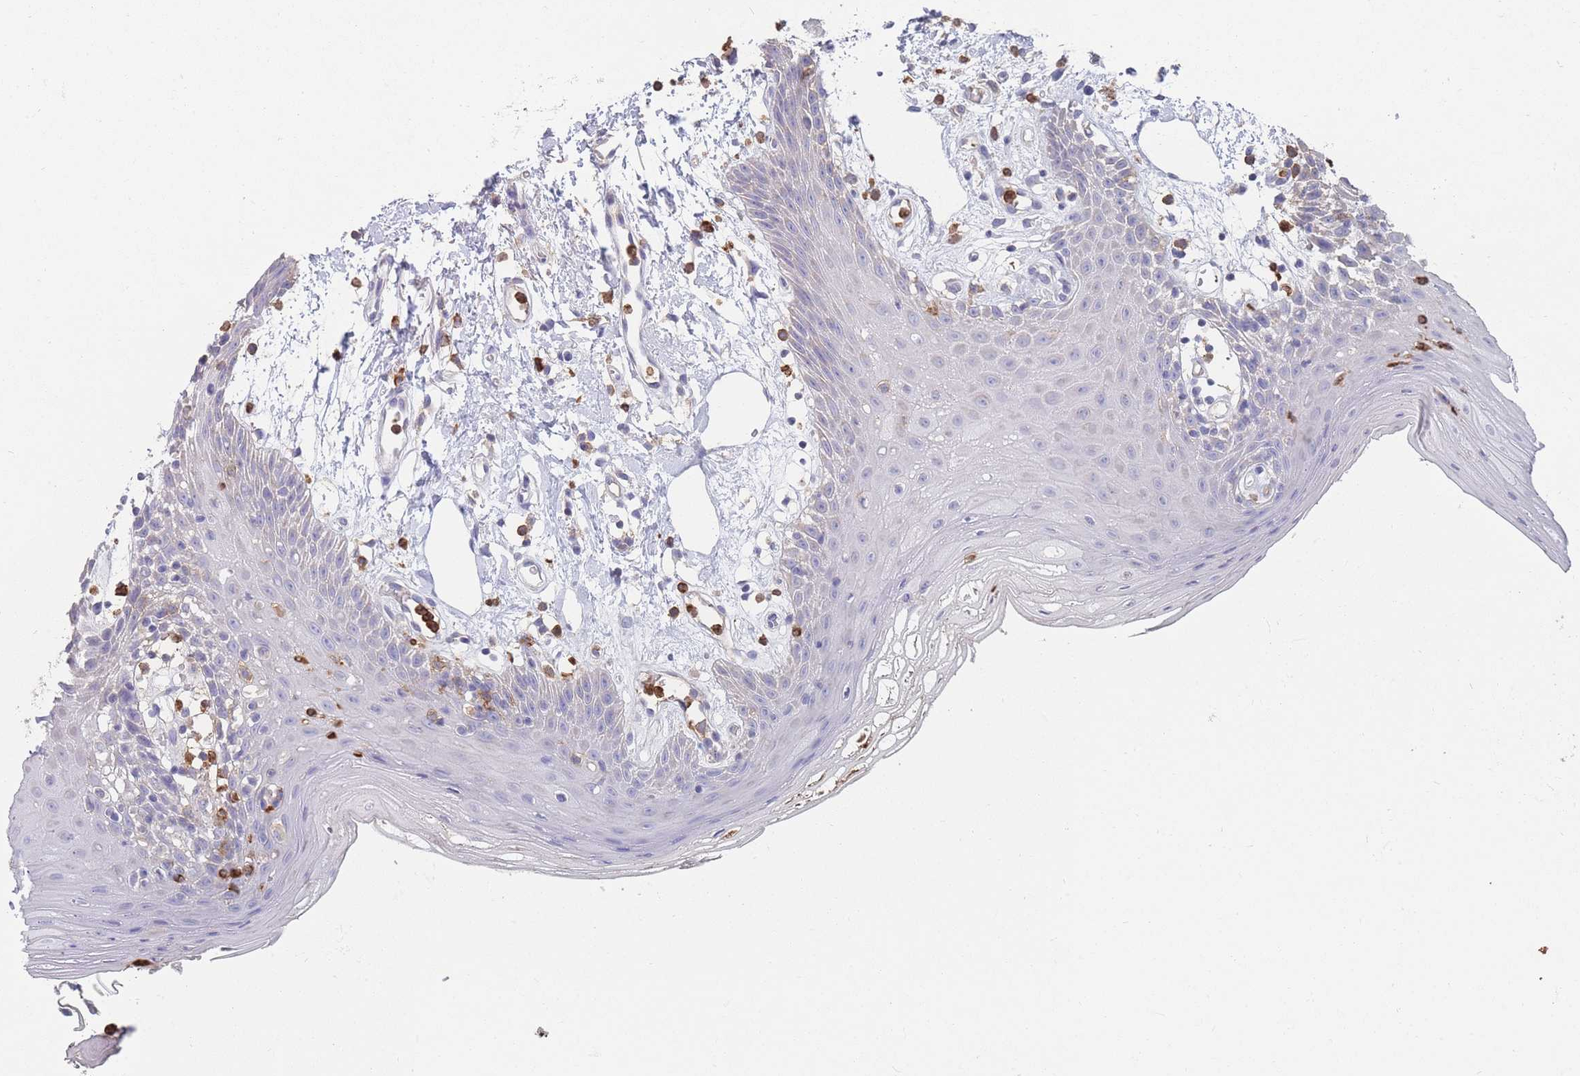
{"staining": {"intensity": "negative", "quantity": "none", "location": "none"}, "tissue": "oral mucosa", "cell_type": "Squamous epithelial cells", "image_type": "normal", "snomed": [{"axis": "morphology", "description": "Normal tissue, NOS"}, {"axis": "topography", "description": "Oral tissue"}, {"axis": "topography", "description": "Tounge, NOS"}], "caption": "Immunohistochemical staining of normal oral mucosa demonstrates no significant expression in squamous epithelial cells.", "gene": "CLEC12A", "patient": {"sex": "female", "age": 59}}